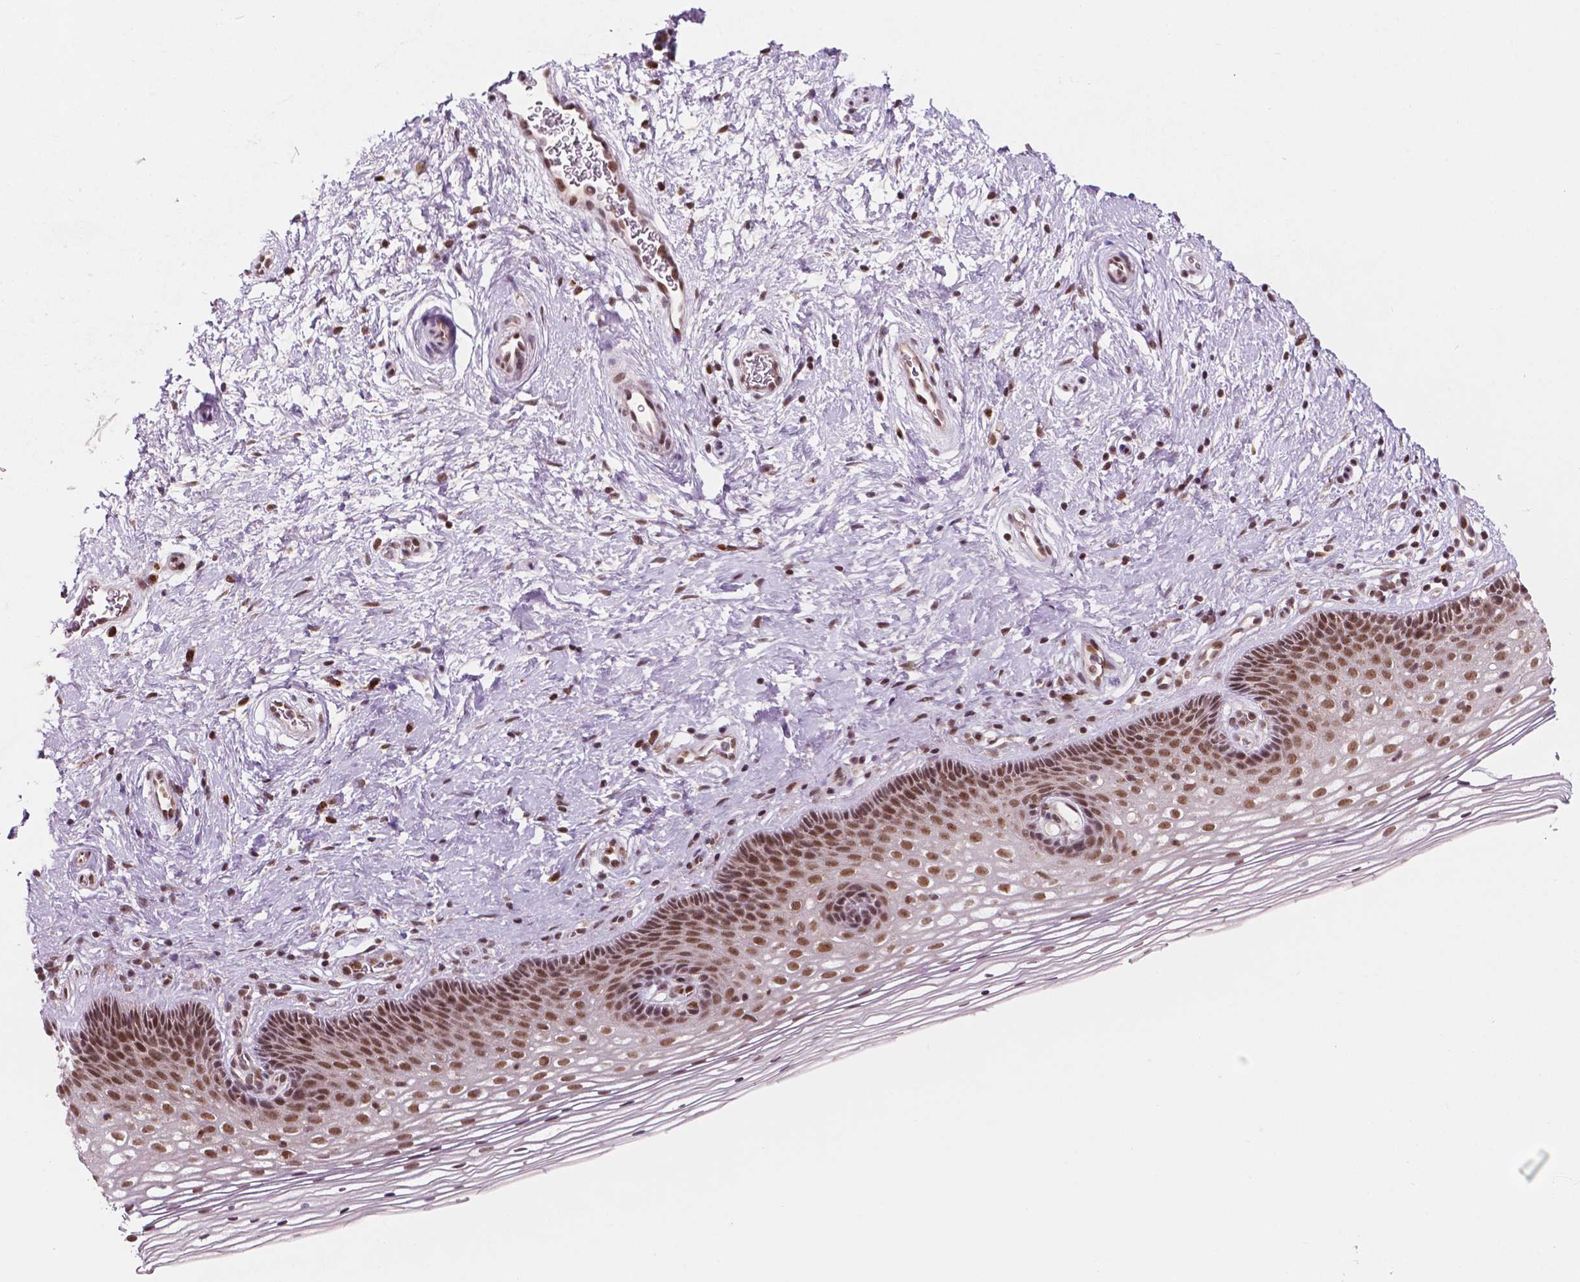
{"staining": {"intensity": "strong", "quantity": ">75%", "location": "nuclear"}, "tissue": "cervix", "cell_type": "Glandular cells", "image_type": "normal", "snomed": [{"axis": "morphology", "description": "Normal tissue, NOS"}, {"axis": "topography", "description": "Cervix"}], "caption": "This histopathology image exhibits benign cervix stained with immunohistochemistry (IHC) to label a protein in brown. The nuclear of glandular cells show strong positivity for the protein. Nuclei are counter-stained blue.", "gene": "PER2", "patient": {"sex": "female", "age": 34}}